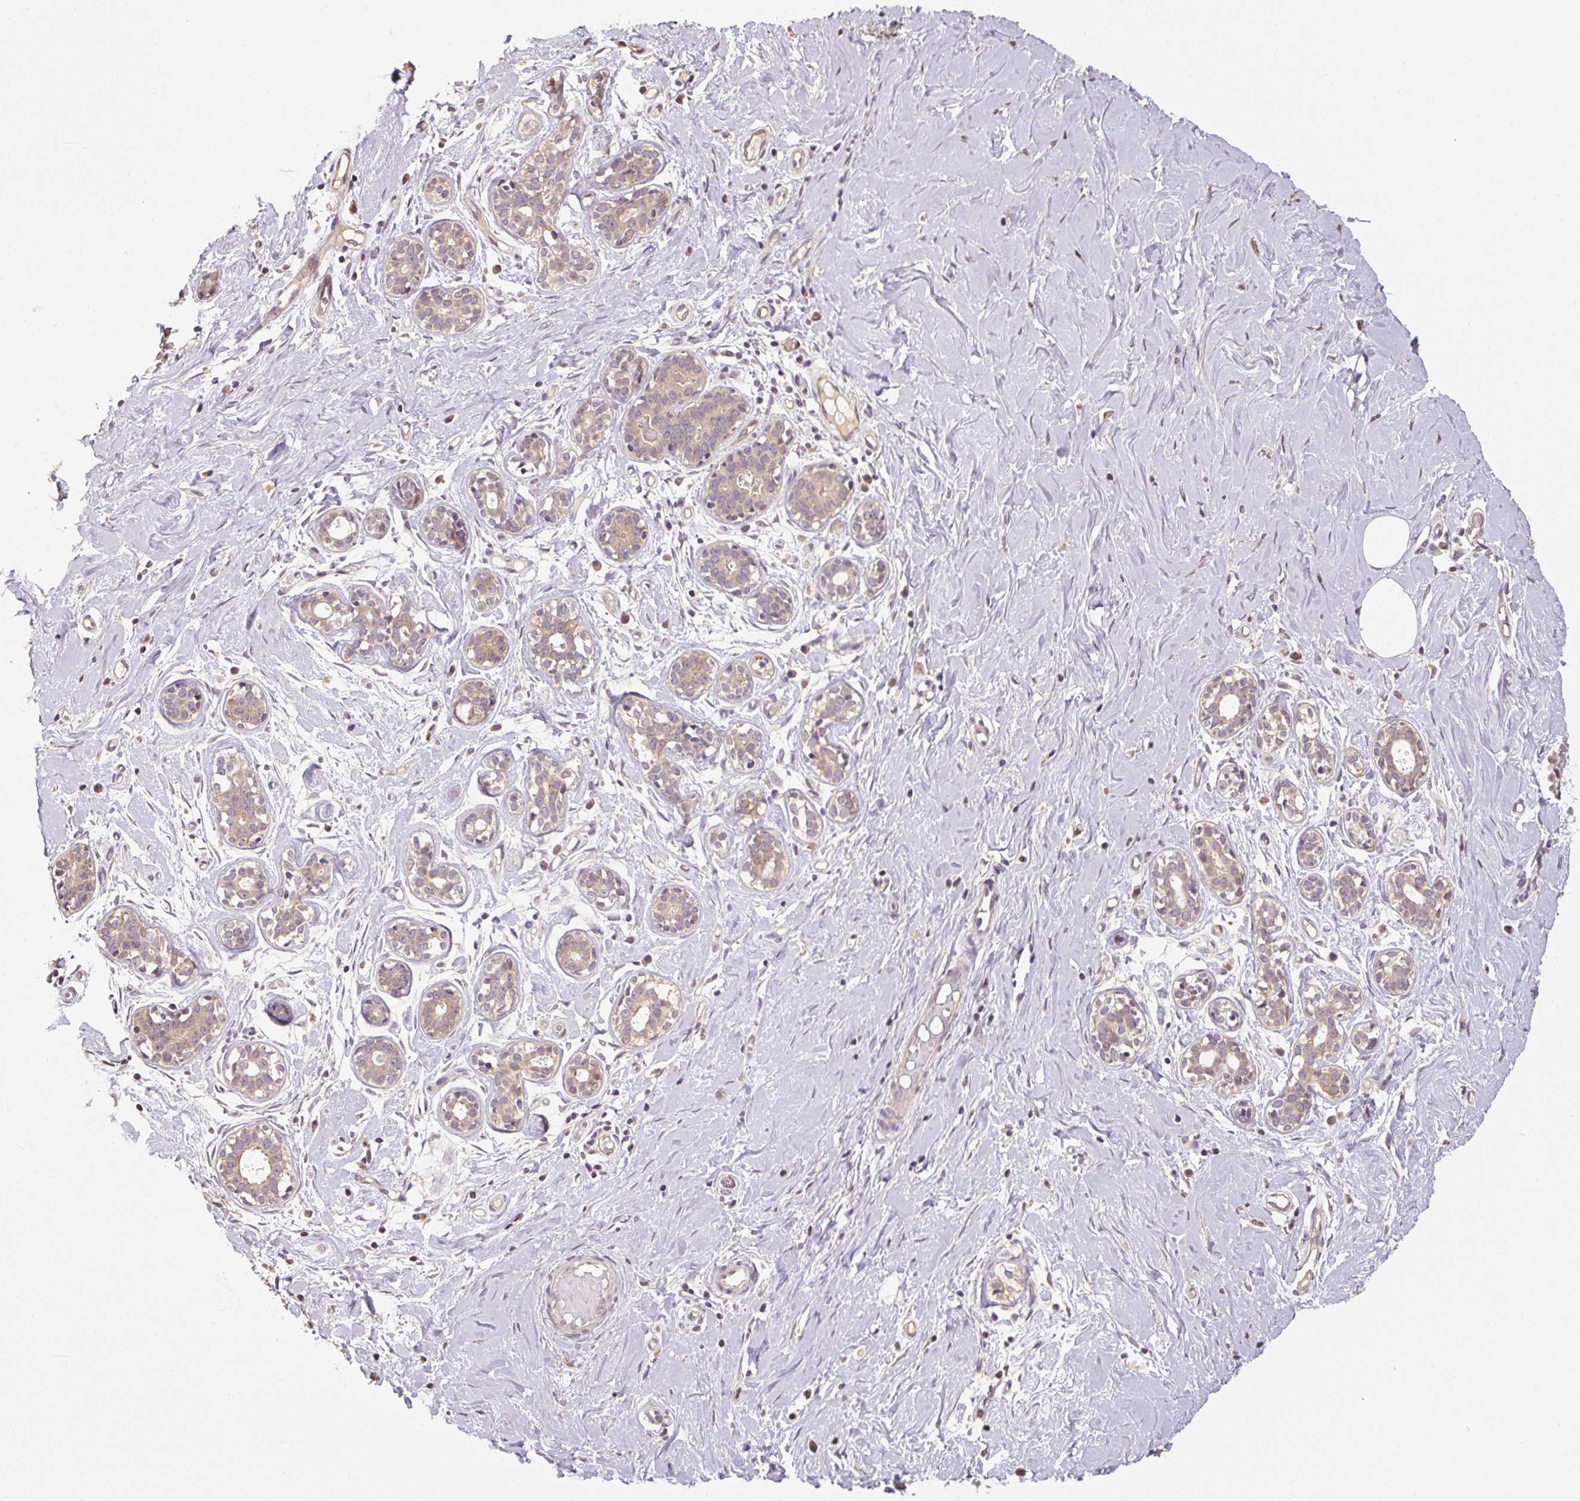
{"staining": {"intensity": "negative", "quantity": "none", "location": "none"}, "tissue": "breast", "cell_type": "Adipocytes", "image_type": "normal", "snomed": [{"axis": "morphology", "description": "Normal tissue, NOS"}, {"axis": "topography", "description": "Breast"}], "caption": "This is an IHC image of unremarkable breast. There is no staining in adipocytes.", "gene": "CFAP65", "patient": {"sex": "female", "age": 27}}